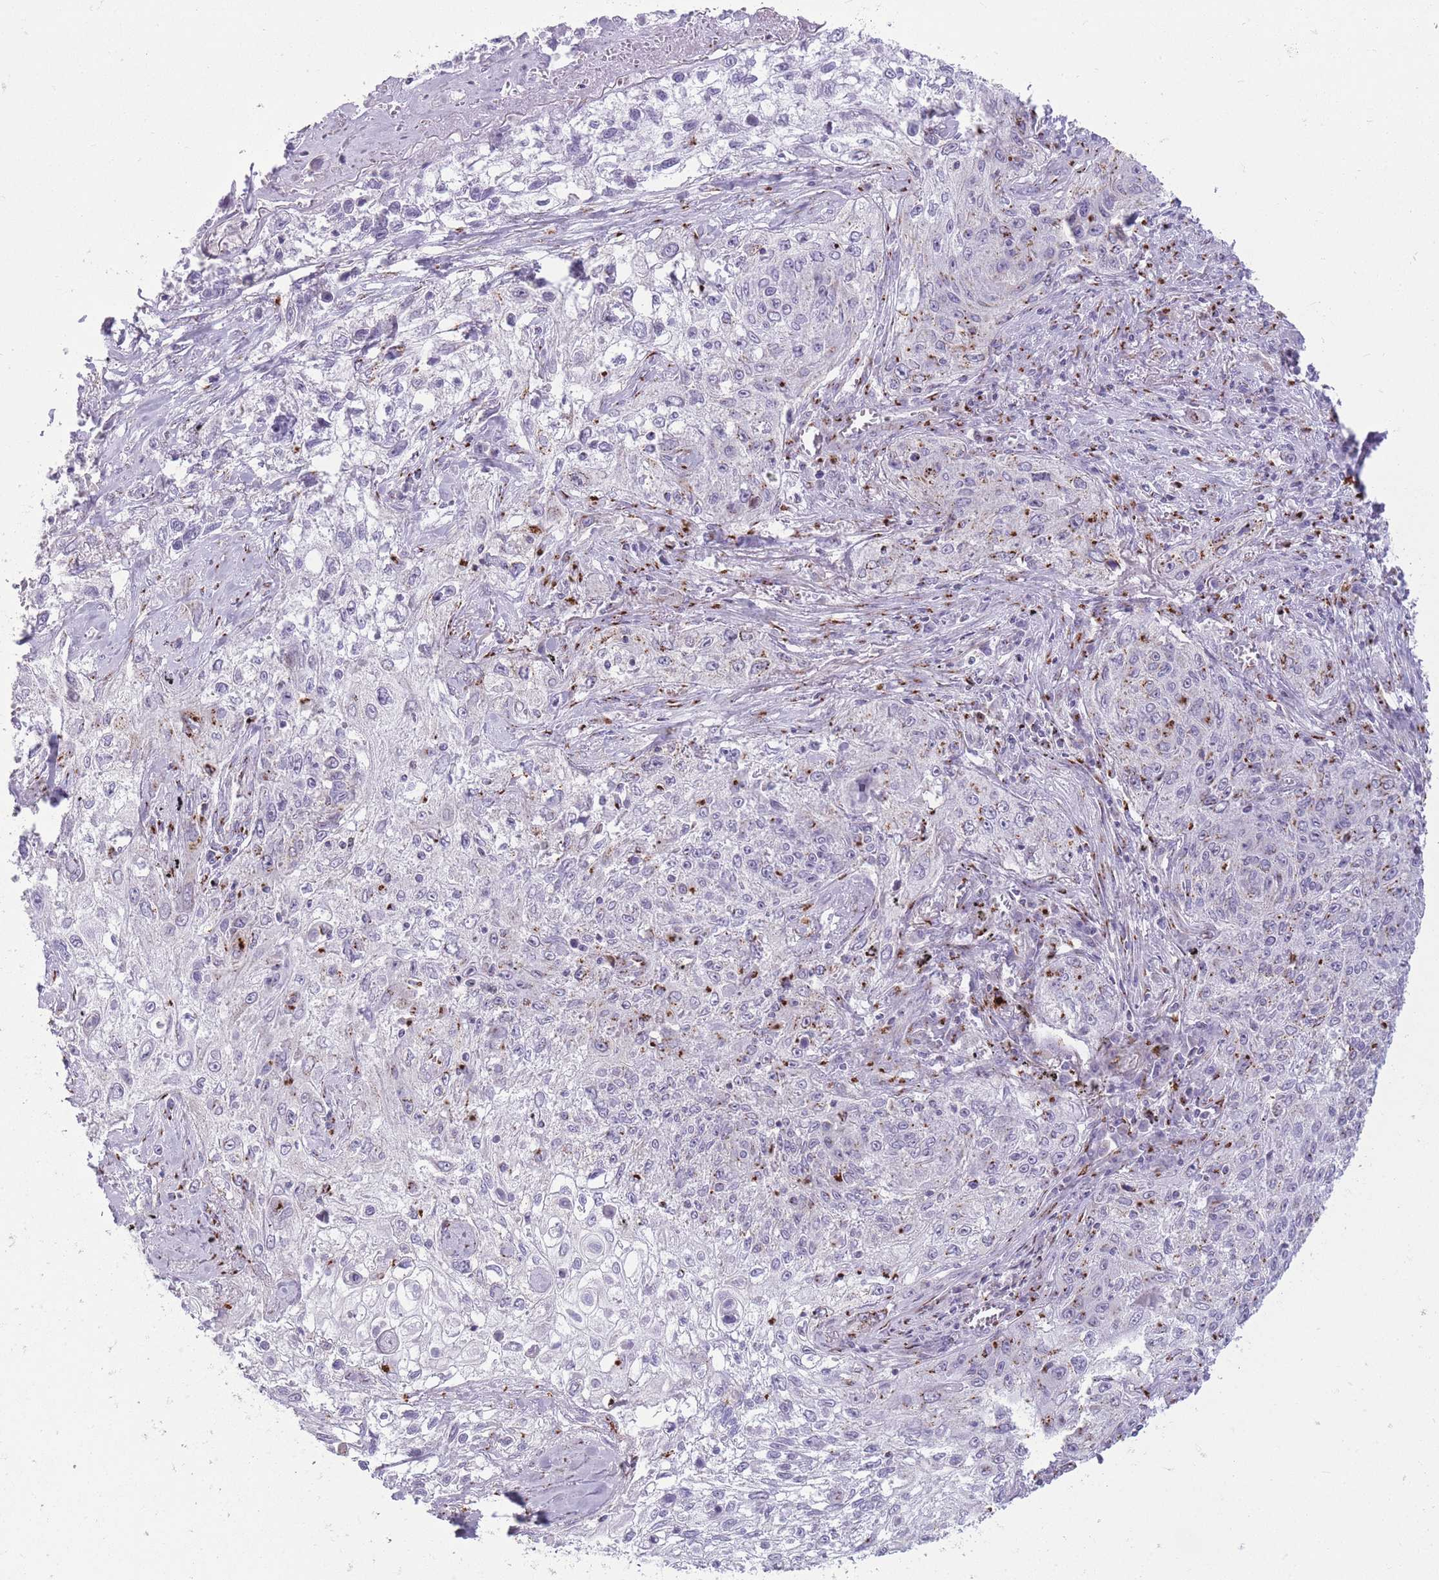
{"staining": {"intensity": "moderate", "quantity": "<25%", "location": "cytoplasmic/membranous"}, "tissue": "lung cancer", "cell_type": "Tumor cells", "image_type": "cancer", "snomed": [{"axis": "morphology", "description": "Squamous cell carcinoma, NOS"}, {"axis": "topography", "description": "Lung"}], "caption": "Immunohistochemistry image of neoplastic tissue: human lung squamous cell carcinoma stained using immunohistochemistry (IHC) demonstrates low levels of moderate protein expression localized specifically in the cytoplasmic/membranous of tumor cells, appearing as a cytoplasmic/membranous brown color.", "gene": "B4GALT2", "patient": {"sex": "female", "age": 69}}